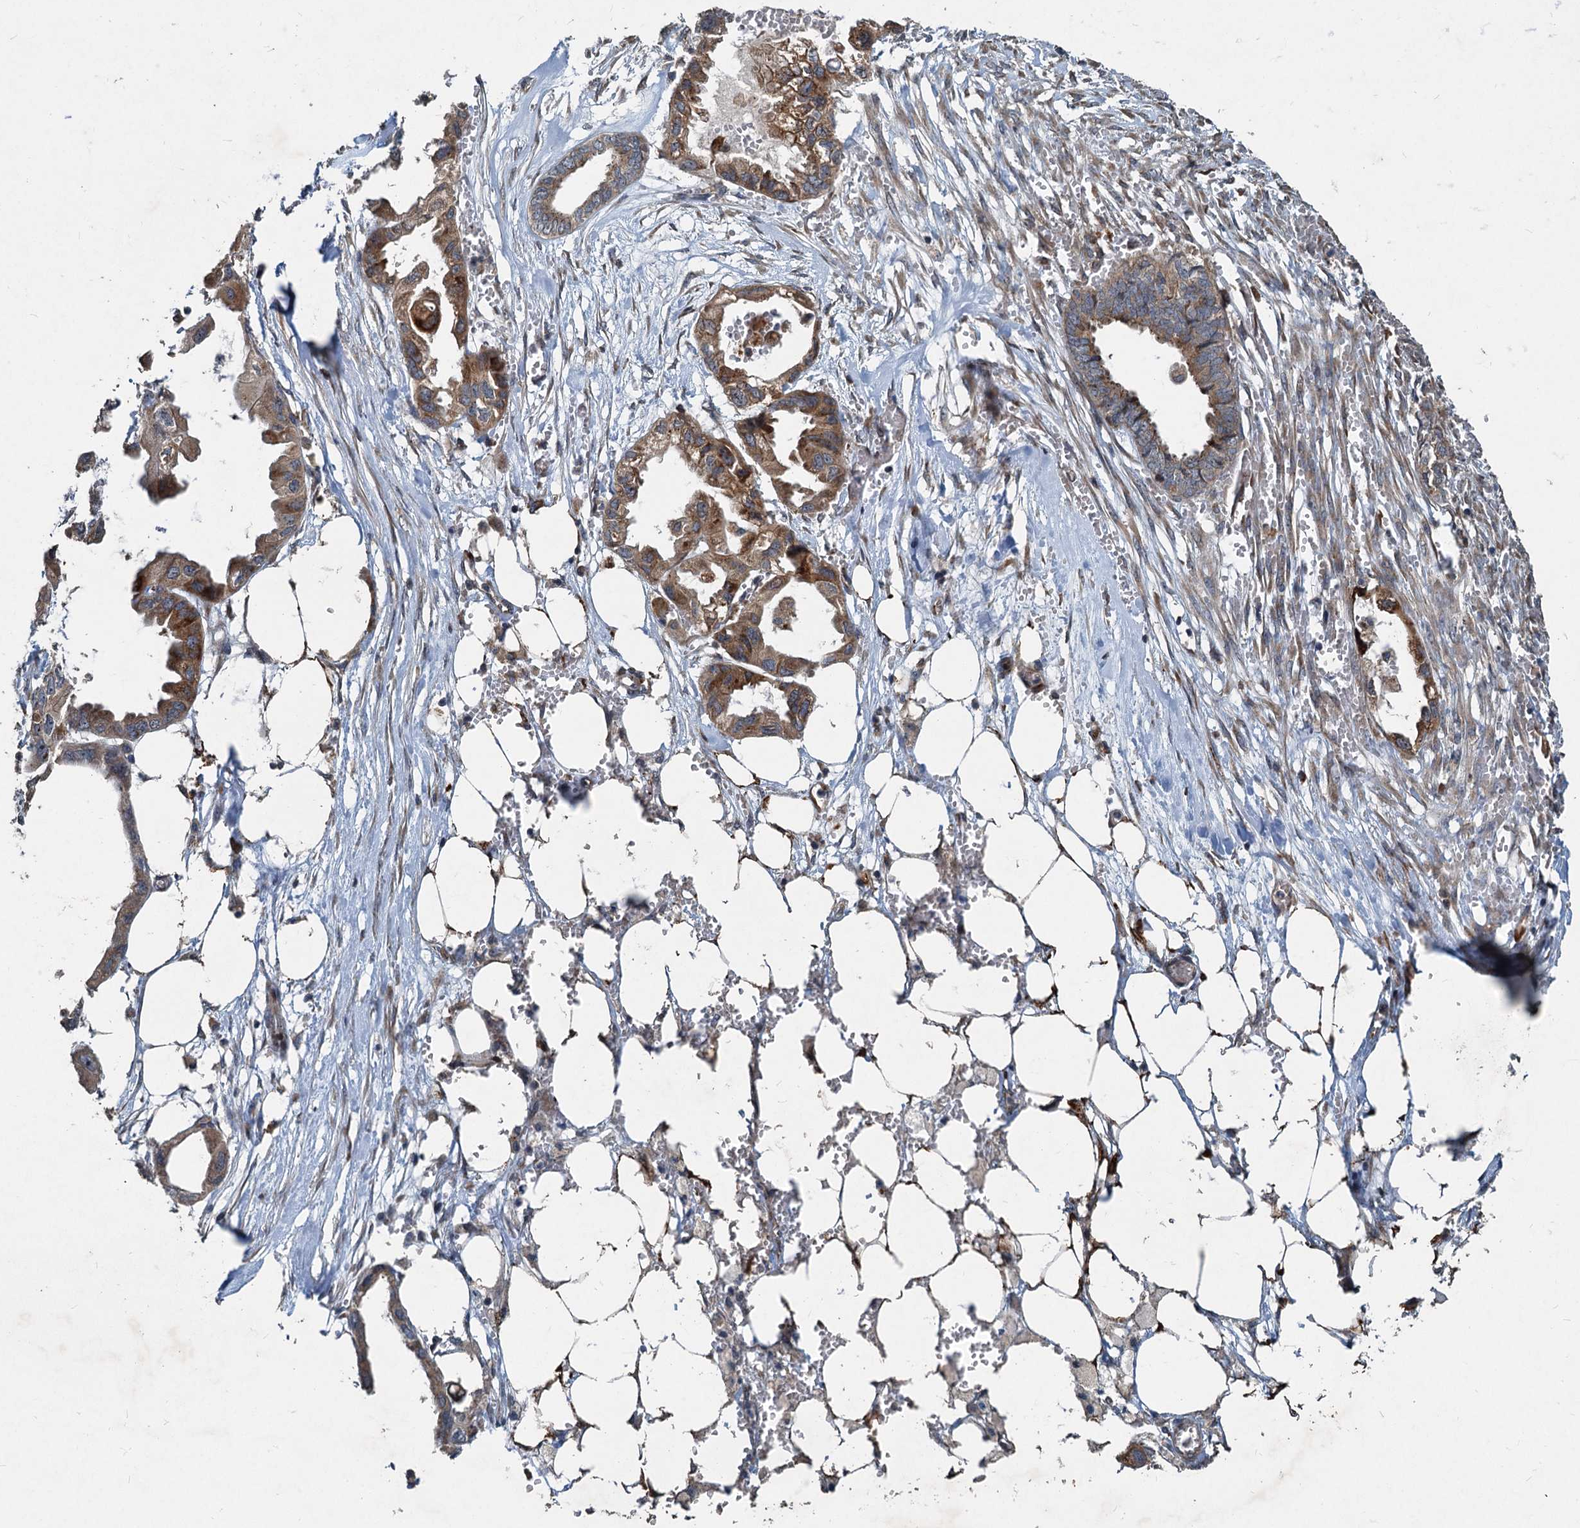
{"staining": {"intensity": "moderate", "quantity": ">75%", "location": "cytoplasmic/membranous"}, "tissue": "endometrial cancer", "cell_type": "Tumor cells", "image_type": "cancer", "snomed": [{"axis": "morphology", "description": "Adenocarcinoma, NOS"}, {"axis": "morphology", "description": "Adenocarcinoma, metastatic, NOS"}, {"axis": "topography", "description": "Adipose tissue"}, {"axis": "topography", "description": "Endometrium"}], "caption": "A photomicrograph showing moderate cytoplasmic/membranous expression in about >75% of tumor cells in adenocarcinoma (endometrial), as visualized by brown immunohistochemical staining.", "gene": "CEP68", "patient": {"sex": "female", "age": 67}}